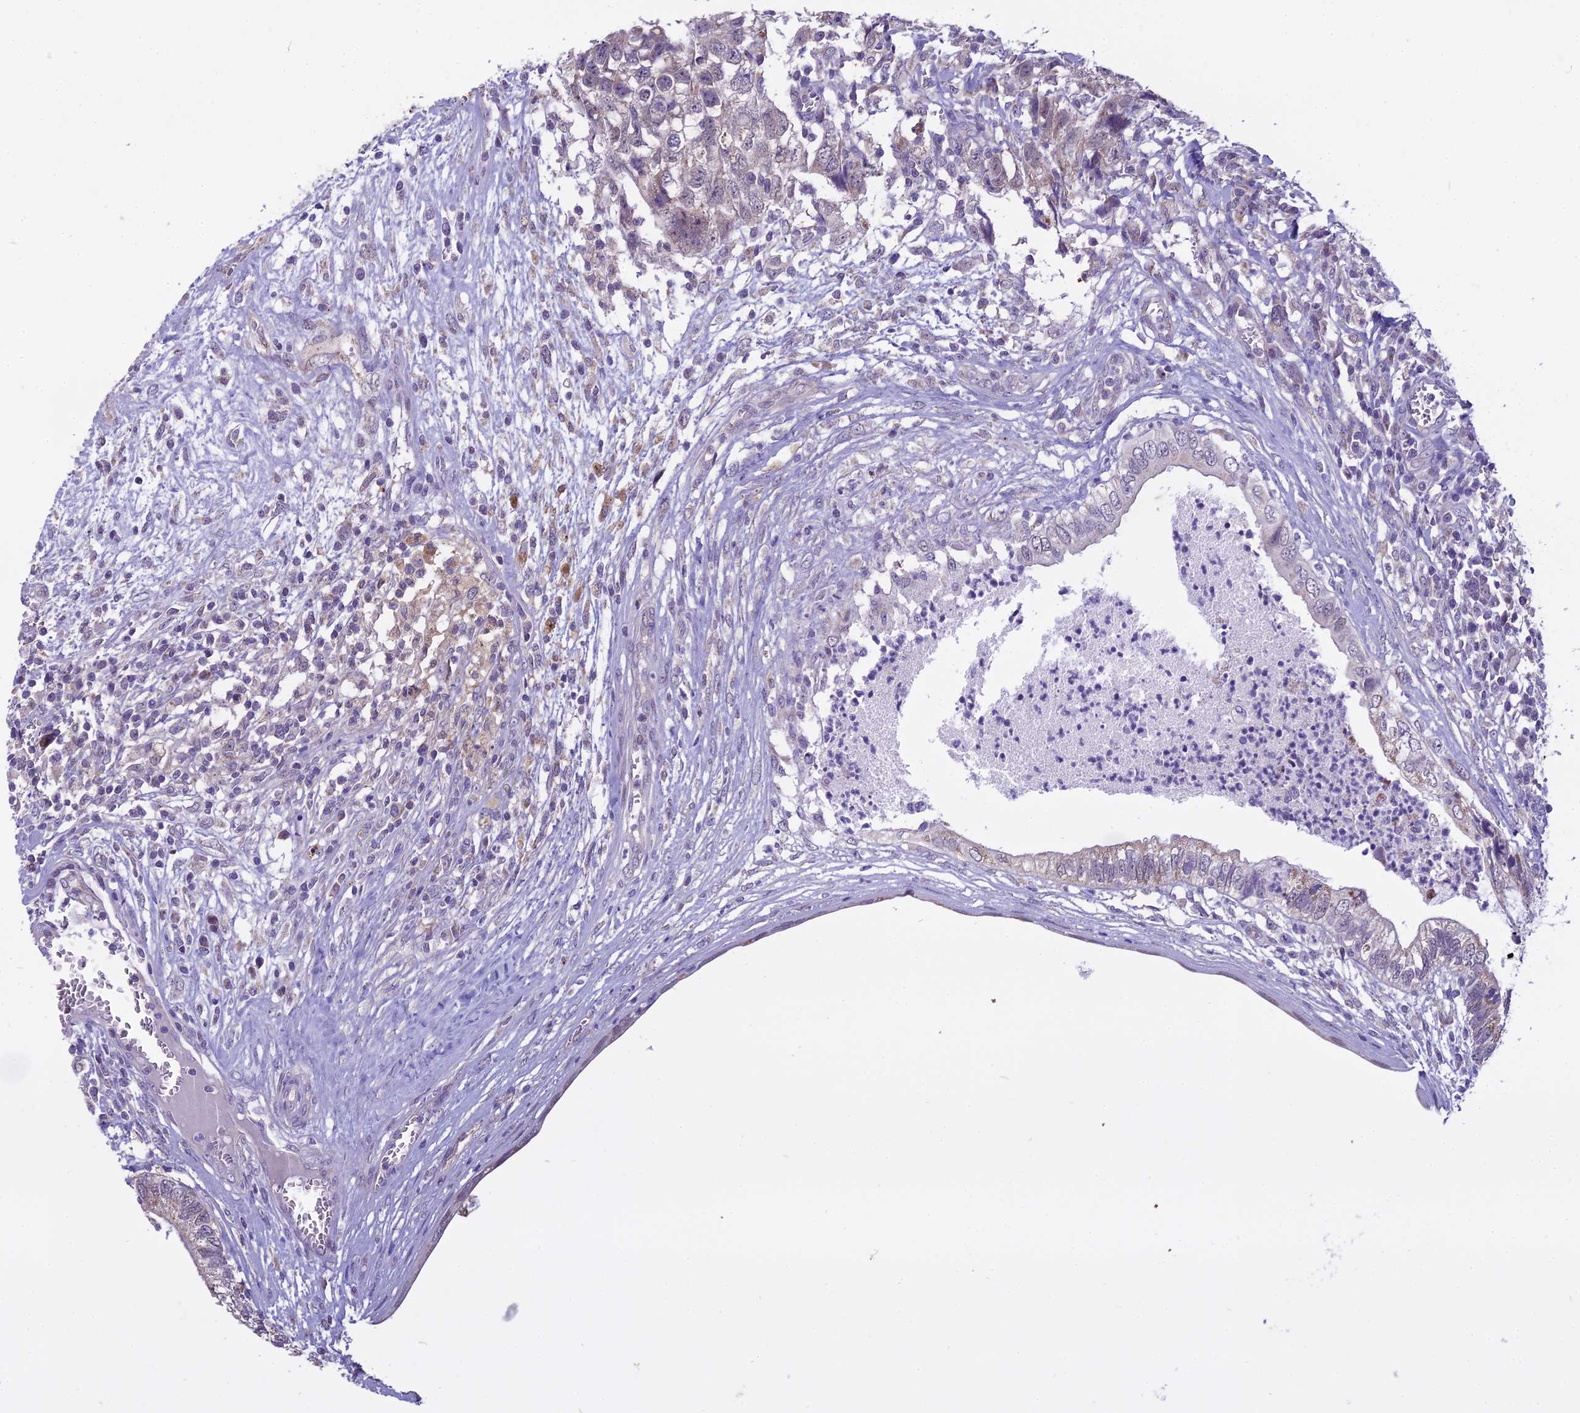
{"staining": {"intensity": "negative", "quantity": "none", "location": "none"}, "tissue": "testis cancer", "cell_type": "Tumor cells", "image_type": "cancer", "snomed": [{"axis": "morphology", "description": "Seminoma, NOS"}, {"axis": "morphology", "description": "Carcinoma, Embryonal, NOS"}, {"axis": "topography", "description": "Testis"}], "caption": "Tumor cells are negative for protein expression in human embryonal carcinoma (testis).", "gene": "DUS2", "patient": {"sex": "male", "age": 29}}